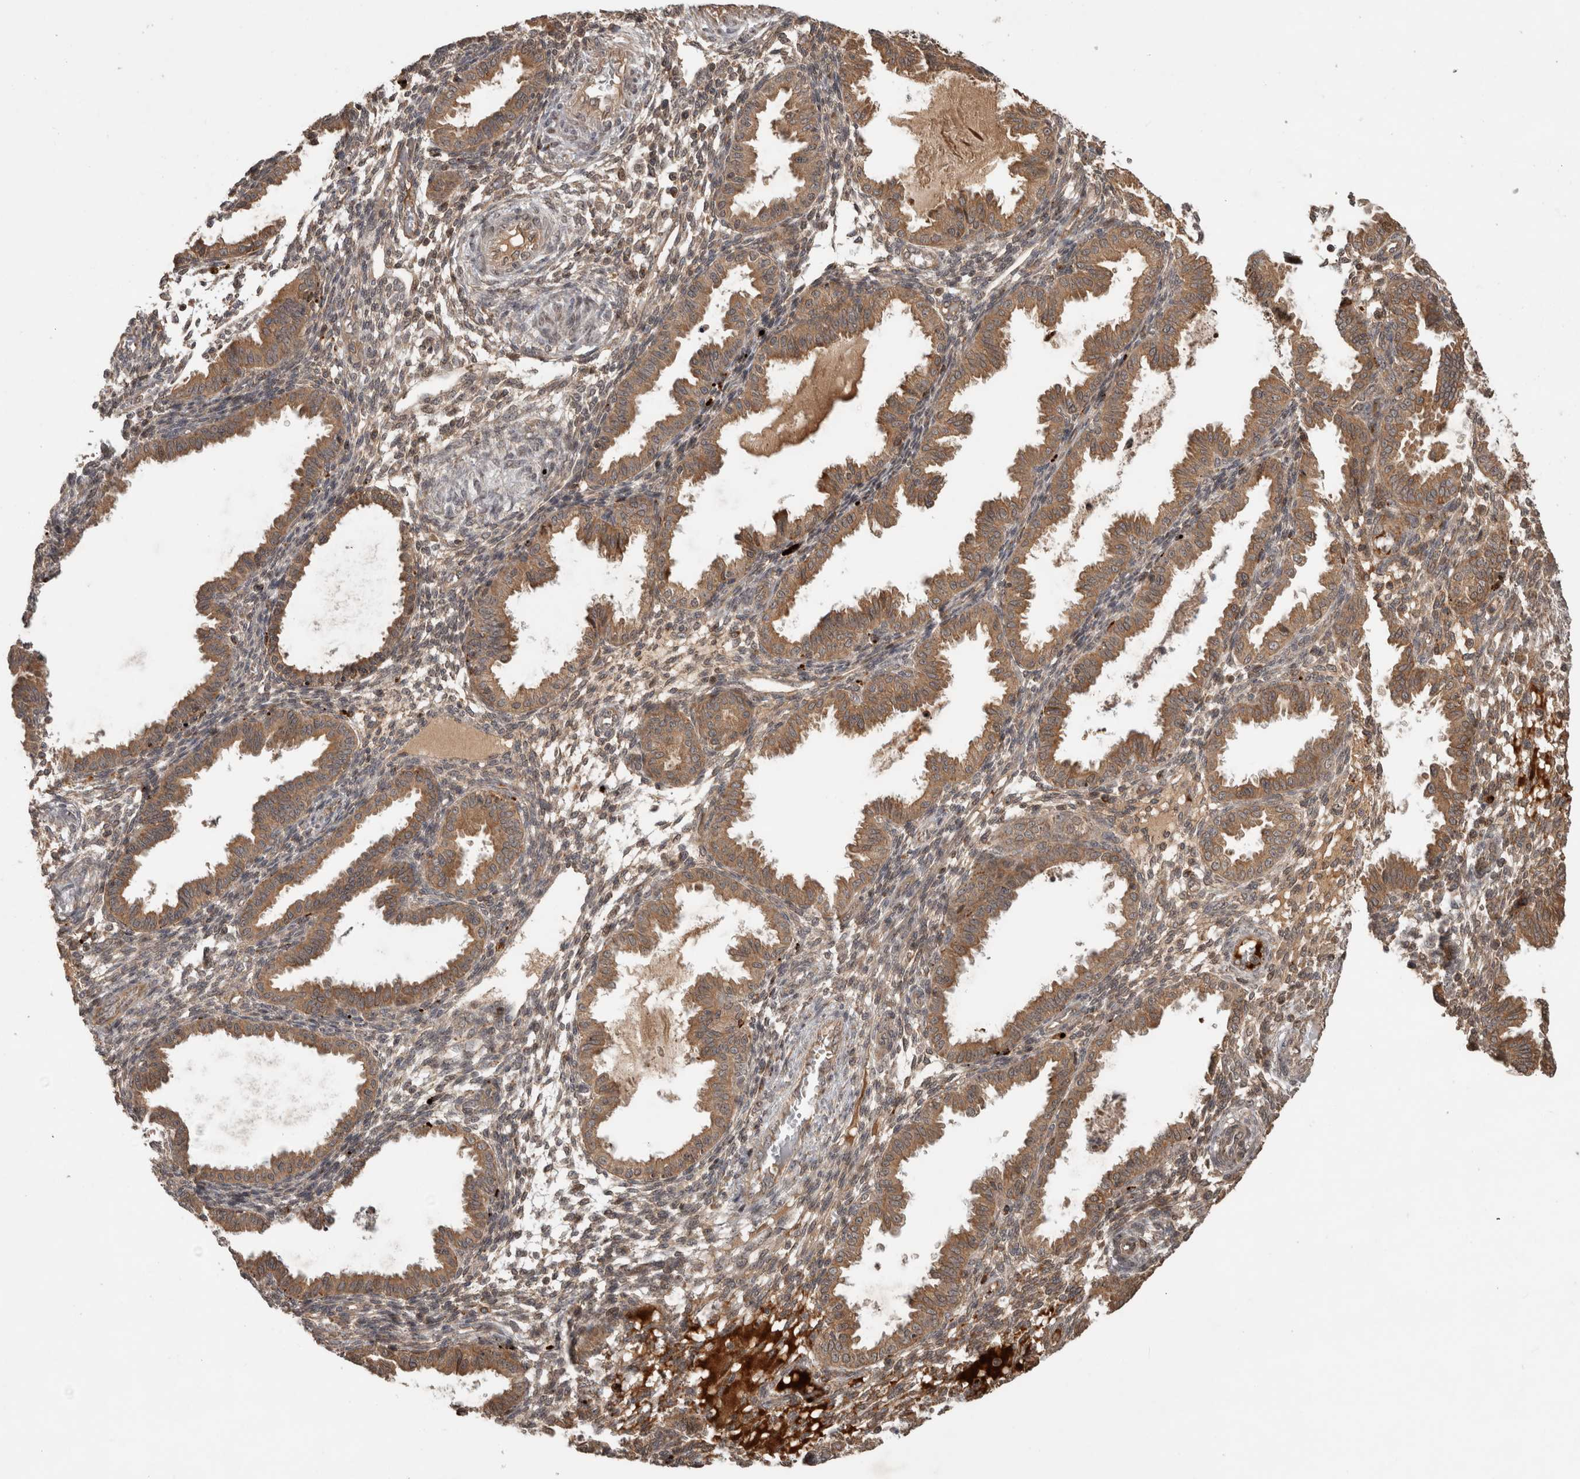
{"staining": {"intensity": "weak", "quantity": ">75%", "location": "cytoplasmic/membranous"}, "tissue": "endometrium", "cell_type": "Cells in endometrial stroma", "image_type": "normal", "snomed": [{"axis": "morphology", "description": "Normal tissue, NOS"}, {"axis": "topography", "description": "Endometrium"}], "caption": "A high-resolution micrograph shows immunohistochemistry (IHC) staining of unremarkable endometrium, which exhibits weak cytoplasmic/membranous expression in about >75% of cells in endometrial stroma. (DAB (3,3'-diaminobenzidine) = brown stain, brightfield microscopy at high magnification).", "gene": "PITPNC1", "patient": {"sex": "female", "age": 33}}